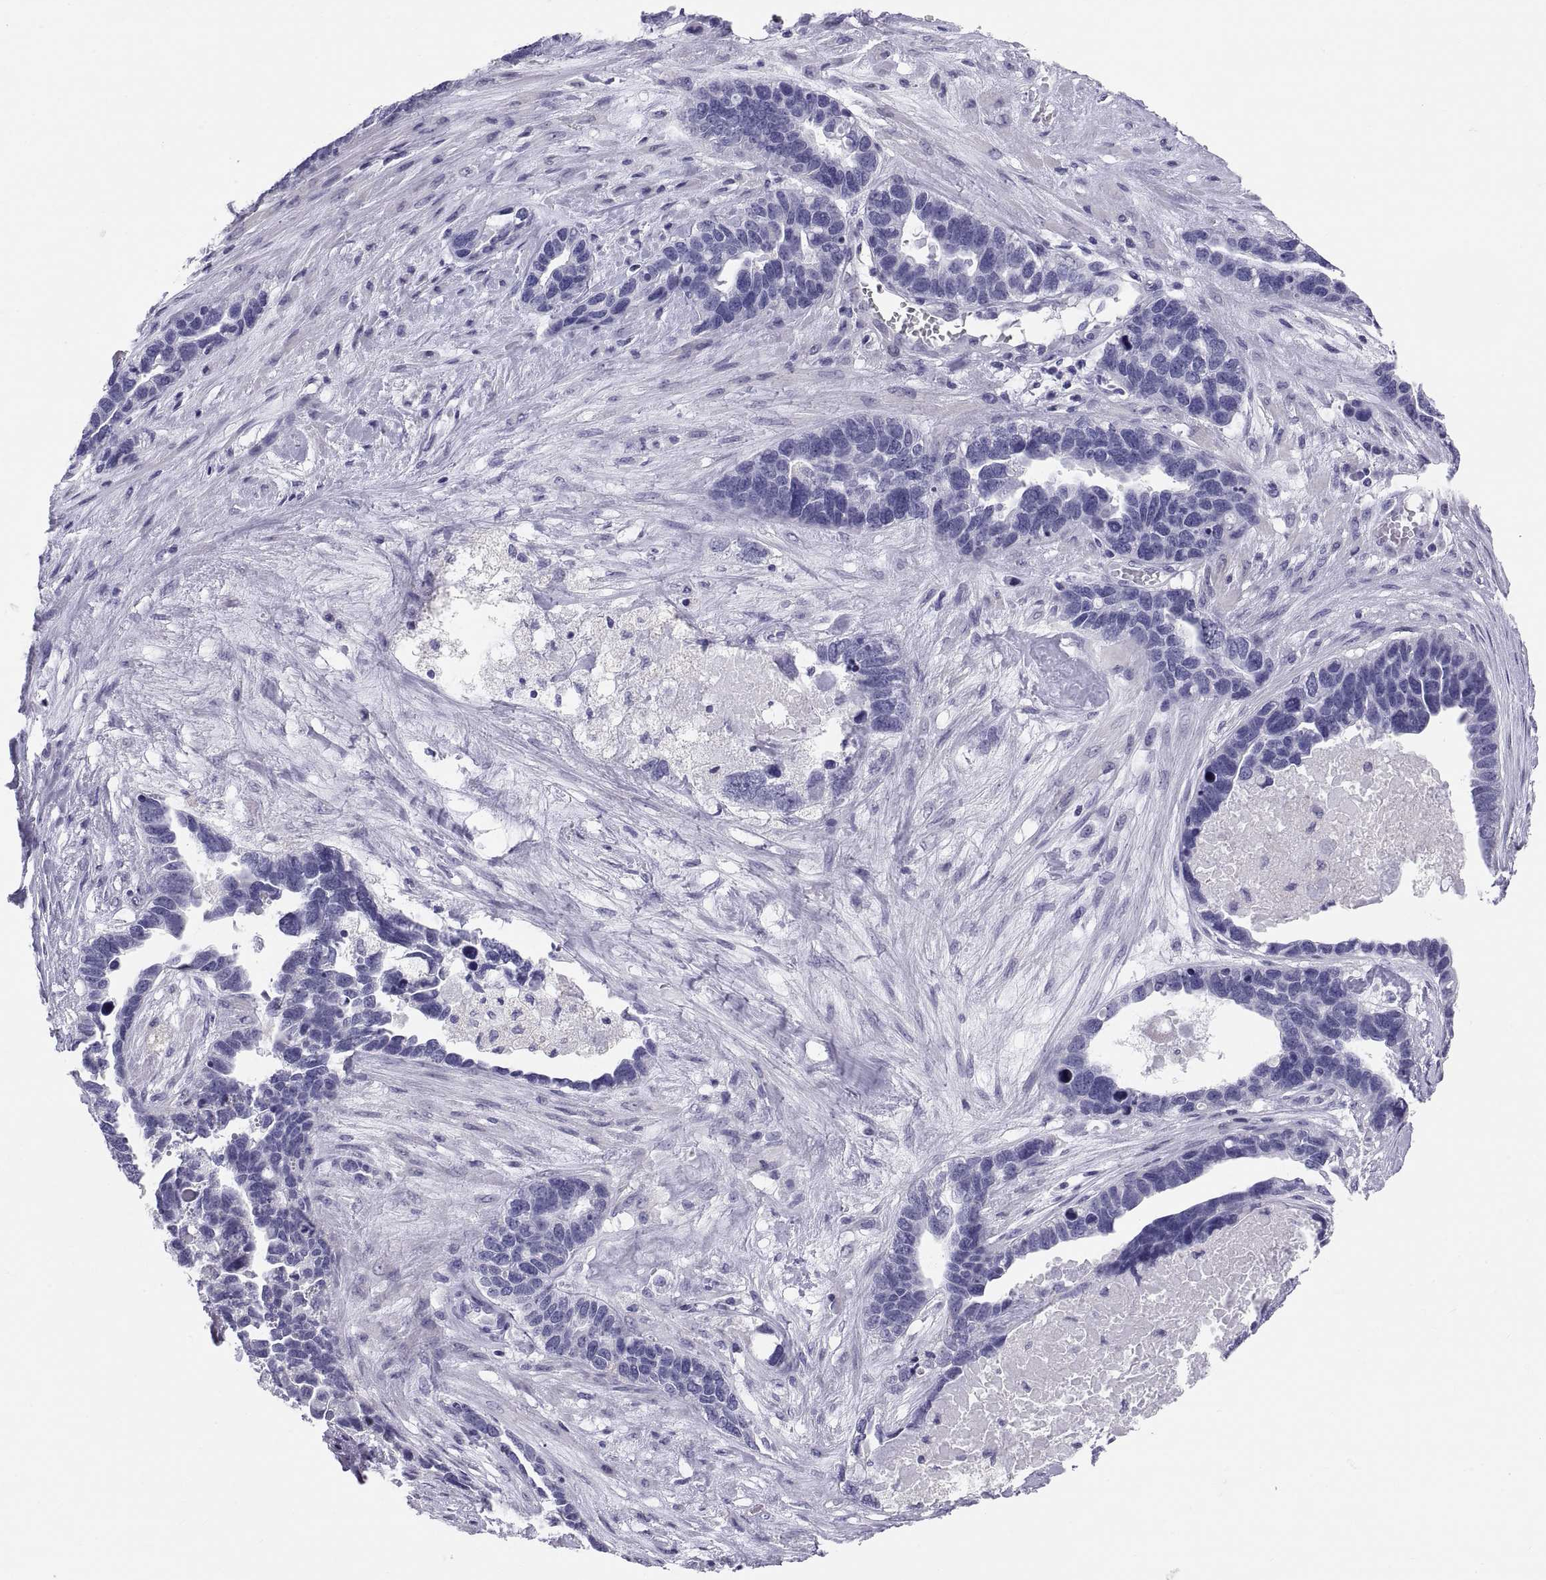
{"staining": {"intensity": "negative", "quantity": "none", "location": "none"}, "tissue": "ovarian cancer", "cell_type": "Tumor cells", "image_type": "cancer", "snomed": [{"axis": "morphology", "description": "Cystadenocarcinoma, serous, NOS"}, {"axis": "topography", "description": "Ovary"}], "caption": "IHC image of ovarian cancer stained for a protein (brown), which shows no expression in tumor cells.", "gene": "FAM170A", "patient": {"sex": "female", "age": 54}}